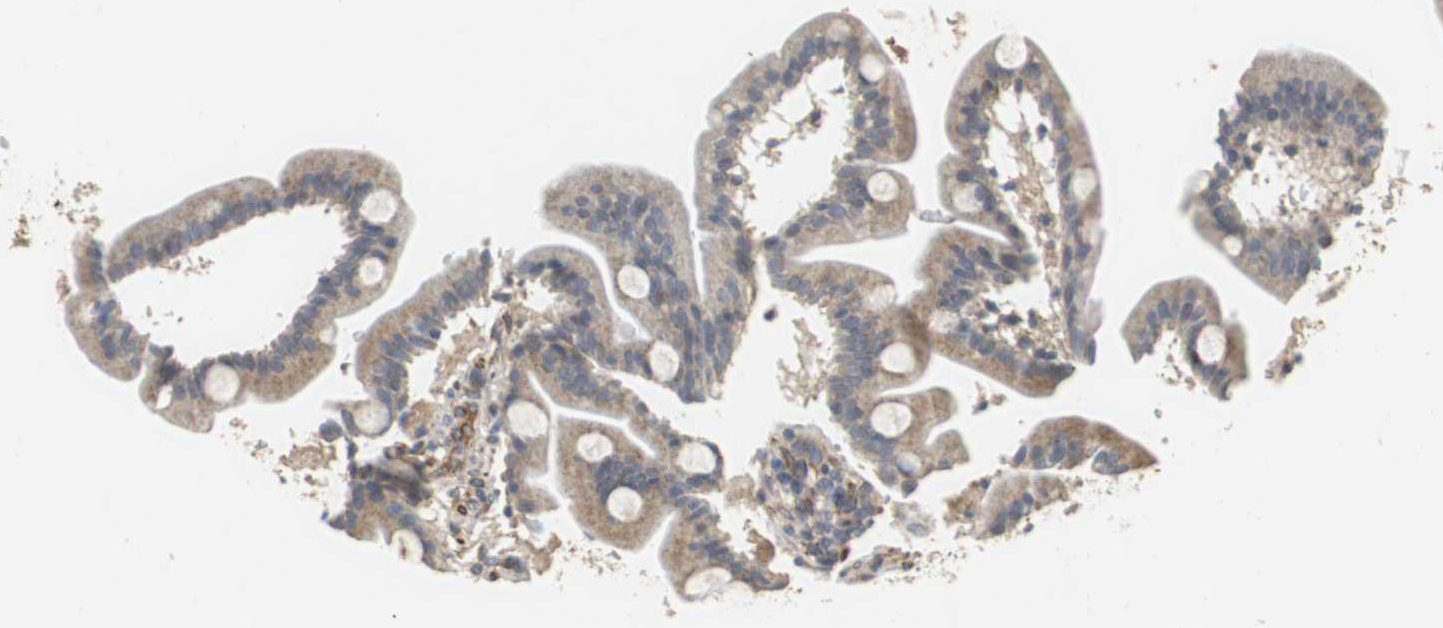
{"staining": {"intensity": "moderate", "quantity": ">75%", "location": "cytoplasmic/membranous"}, "tissue": "duodenum", "cell_type": "Glandular cells", "image_type": "normal", "snomed": [{"axis": "morphology", "description": "Normal tissue, NOS"}, {"axis": "topography", "description": "Duodenum"}], "caption": "Duodenum stained with DAB (3,3'-diaminobenzidine) immunohistochemistry shows medium levels of moderate cytoplasmic/membranous positivity in about >75% of glandular cells. (DAB (3,3'-diaminobenzidine) IHC, brown staining for protein, blue staining for nuclei).", "gene": "ISCU", "patient": {"sex": "male", "age": 54}}